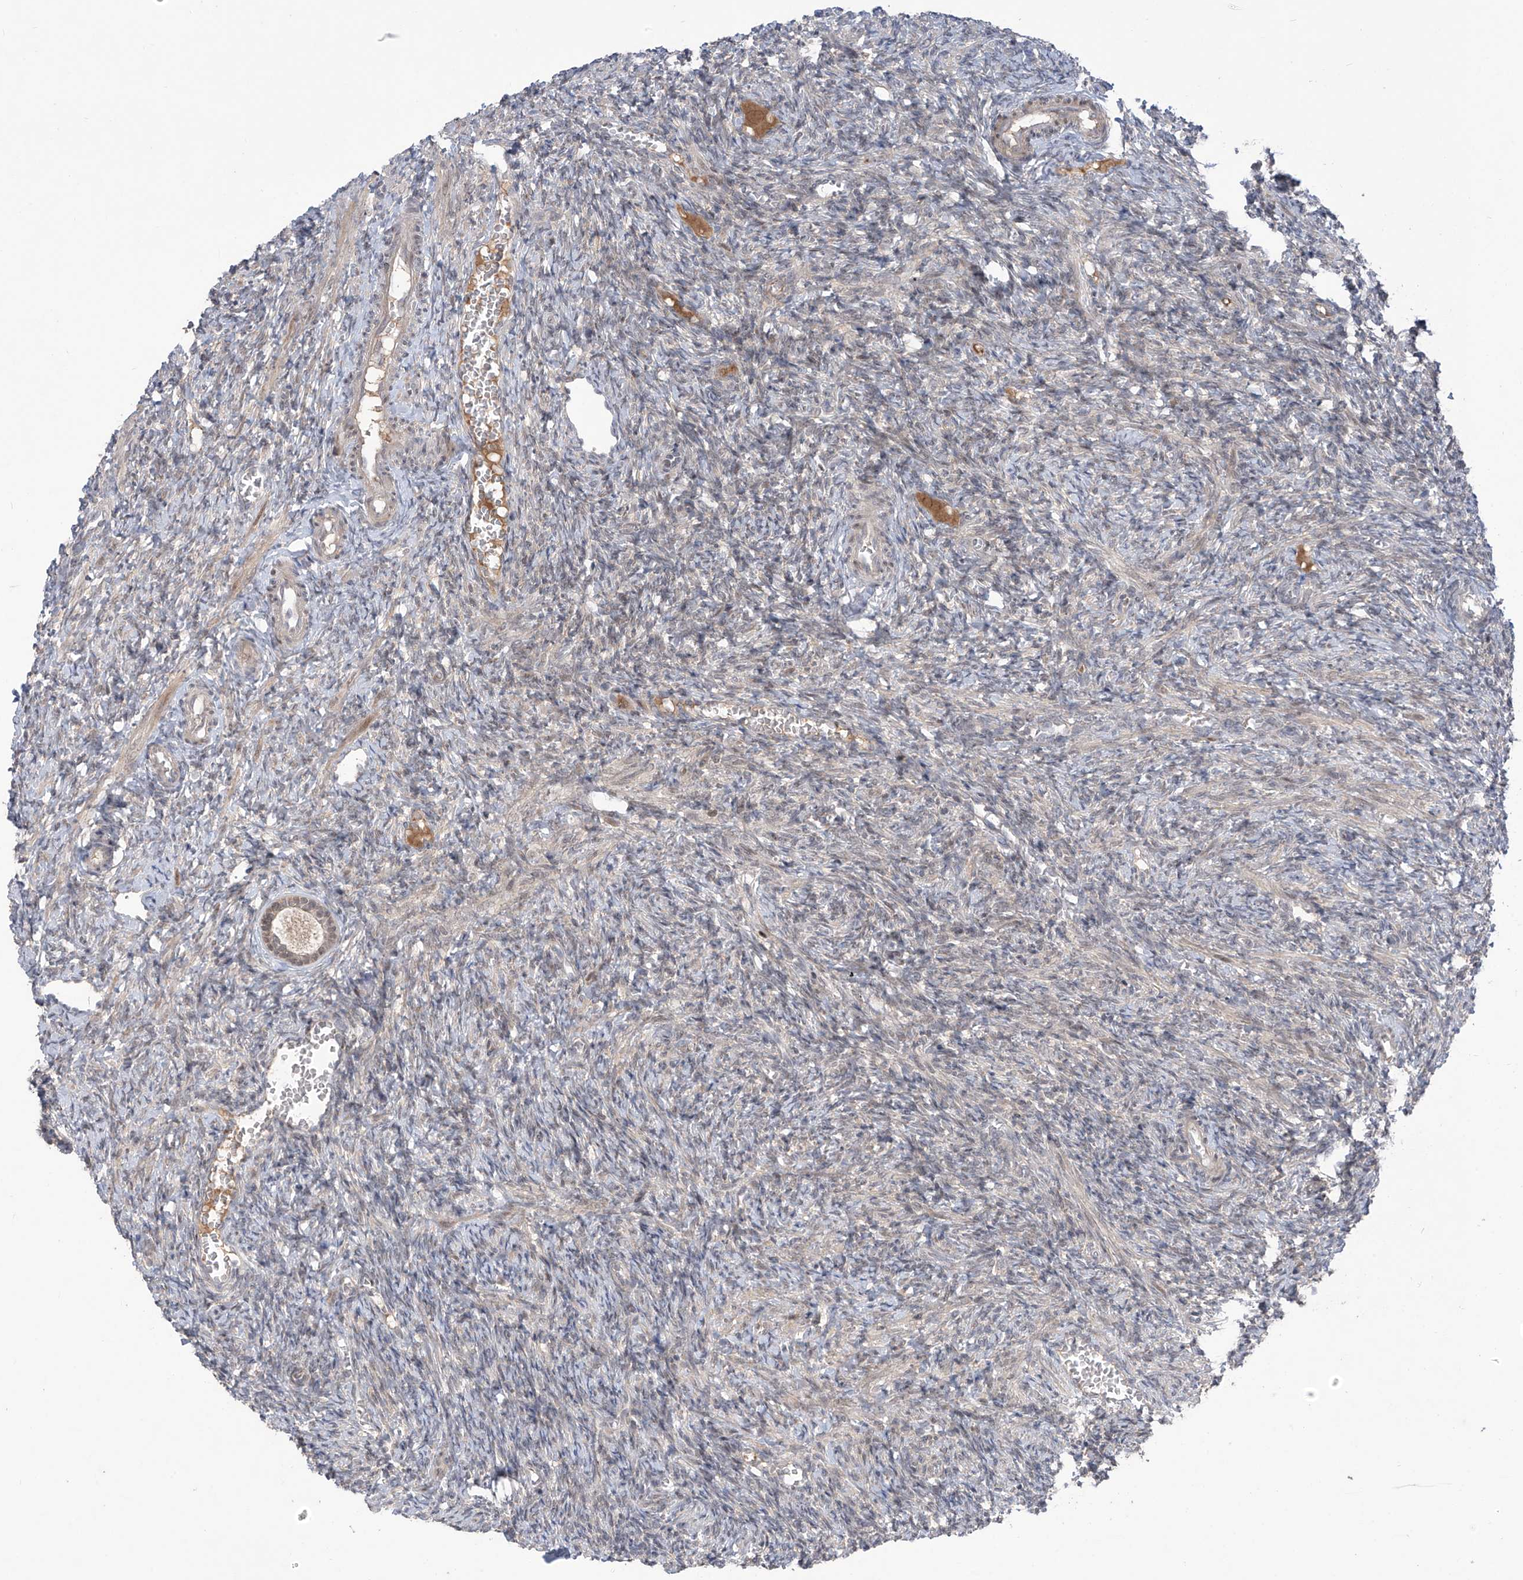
{"staining": {"intensity": "weak", "quantity": ">75%", "location": "cytoplasmic/membranous,nuclear"}, "tissue": "ovary", "cell_type": "Follicle cells", "image_type": "normal", "snomed": [{"axis": "morphology", "description": "Normal tissue, NOS"}, {"axis": "topography", "description": "Ovary"}], "caption": "Immunohistochemistry (IHC) of normal ovary shows low levels of weak cytoplasmic/membranous,nuclear positivity in approximately >75% of follicle cells.", "gene": "OGT", "patient": {"sex": "female", "age": 27}}